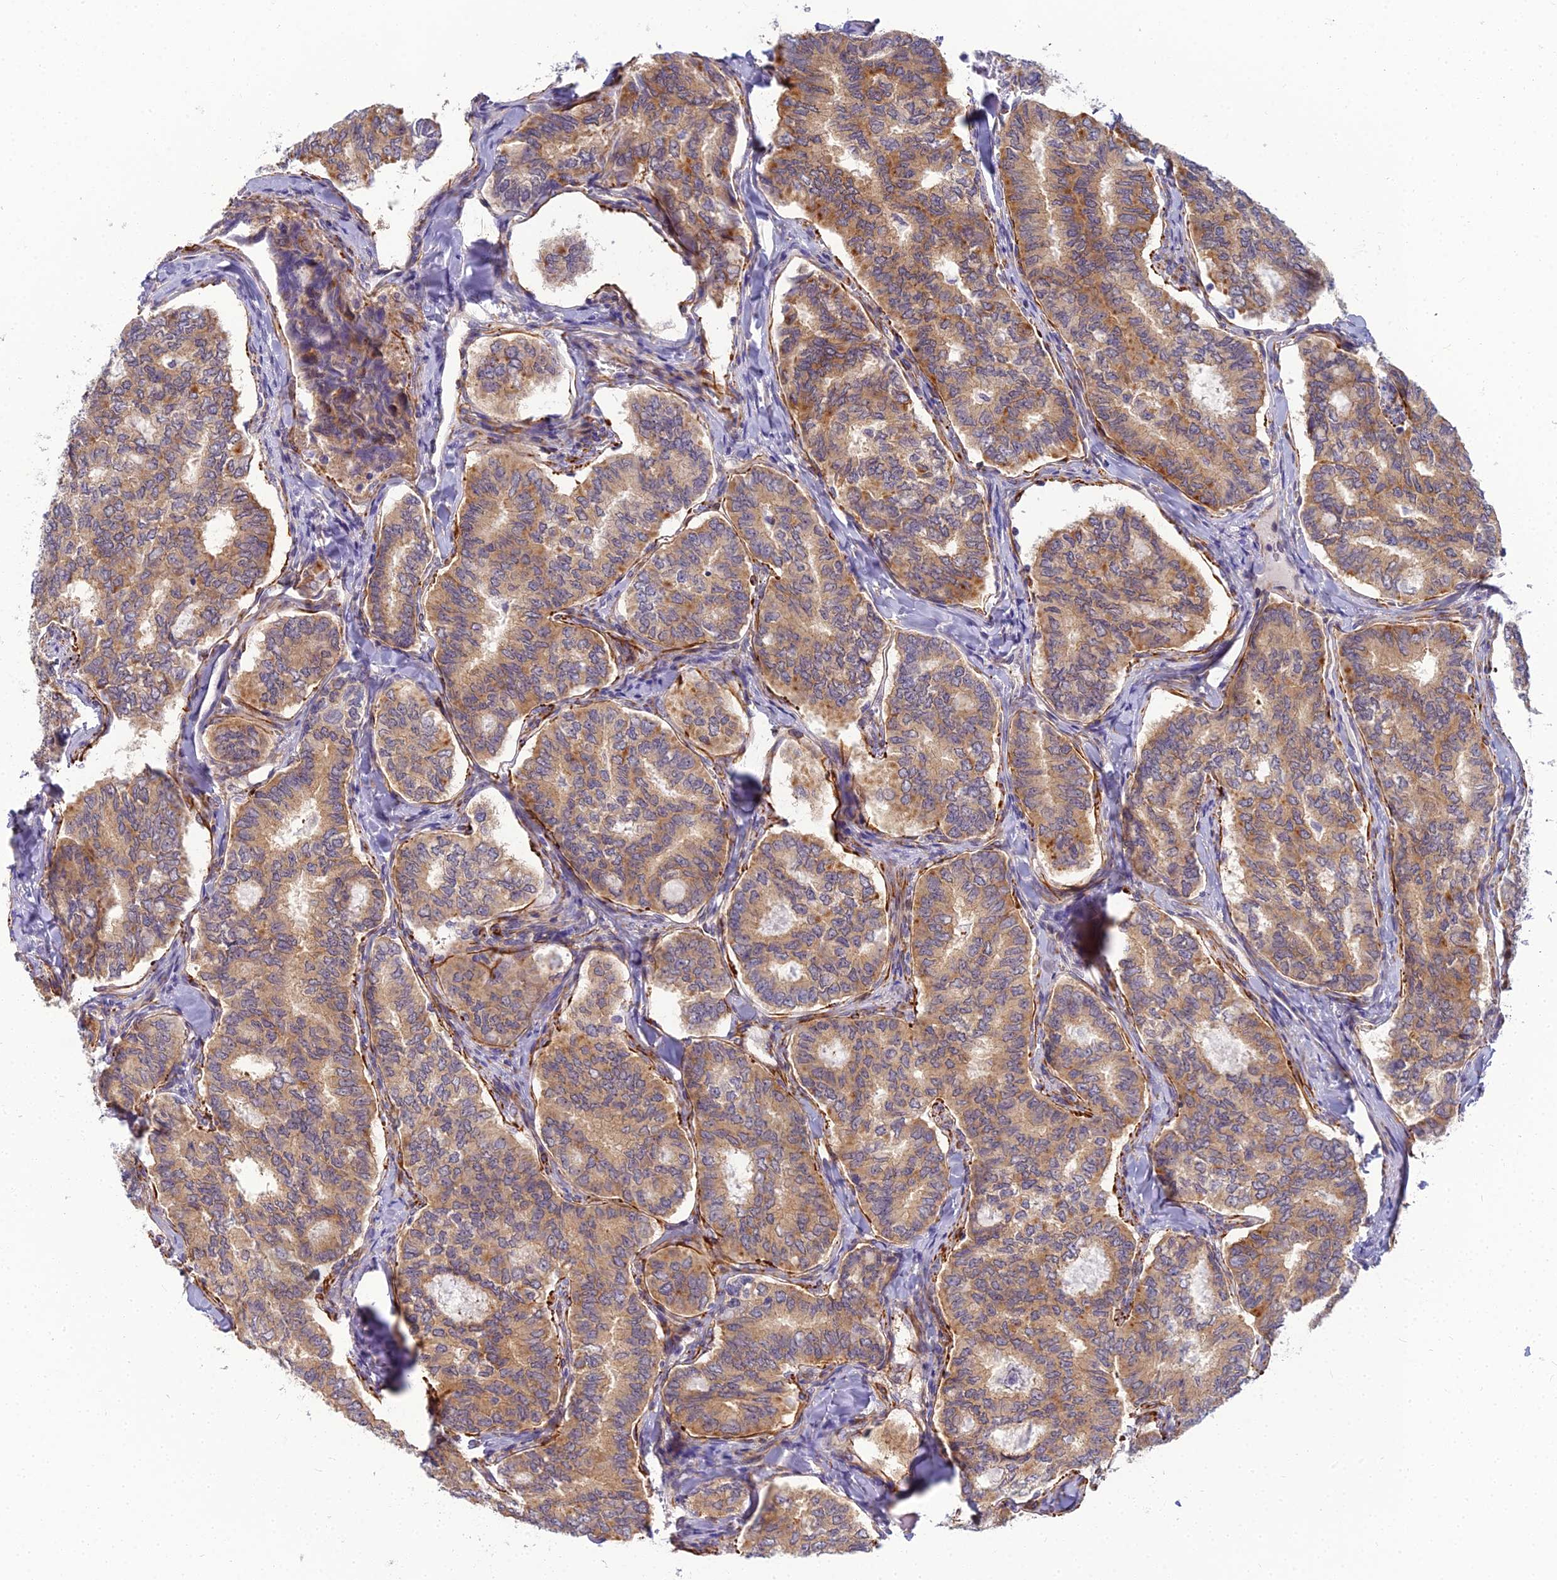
{"staining": {"intensity": "moderate", "quantity": "25%-75%", "location": "cytoplasmic/membranous"}, "tissue": "thyroid cancer", "cell_type": "Tumor cells", "image_type": "cancer", "snomed": [{"axis": "morphology", "description": "Papillary adenocarcinoma, NOS"}, {"axis": "topography", "description": "Thyroid gland"}], "caption": "Thyroid papillary adenocarcinoma stained with a protein marker reveals moderate staining in tumor cells.", "gene": "RGL3", "patient": {"sex": "female", "age": 35}}